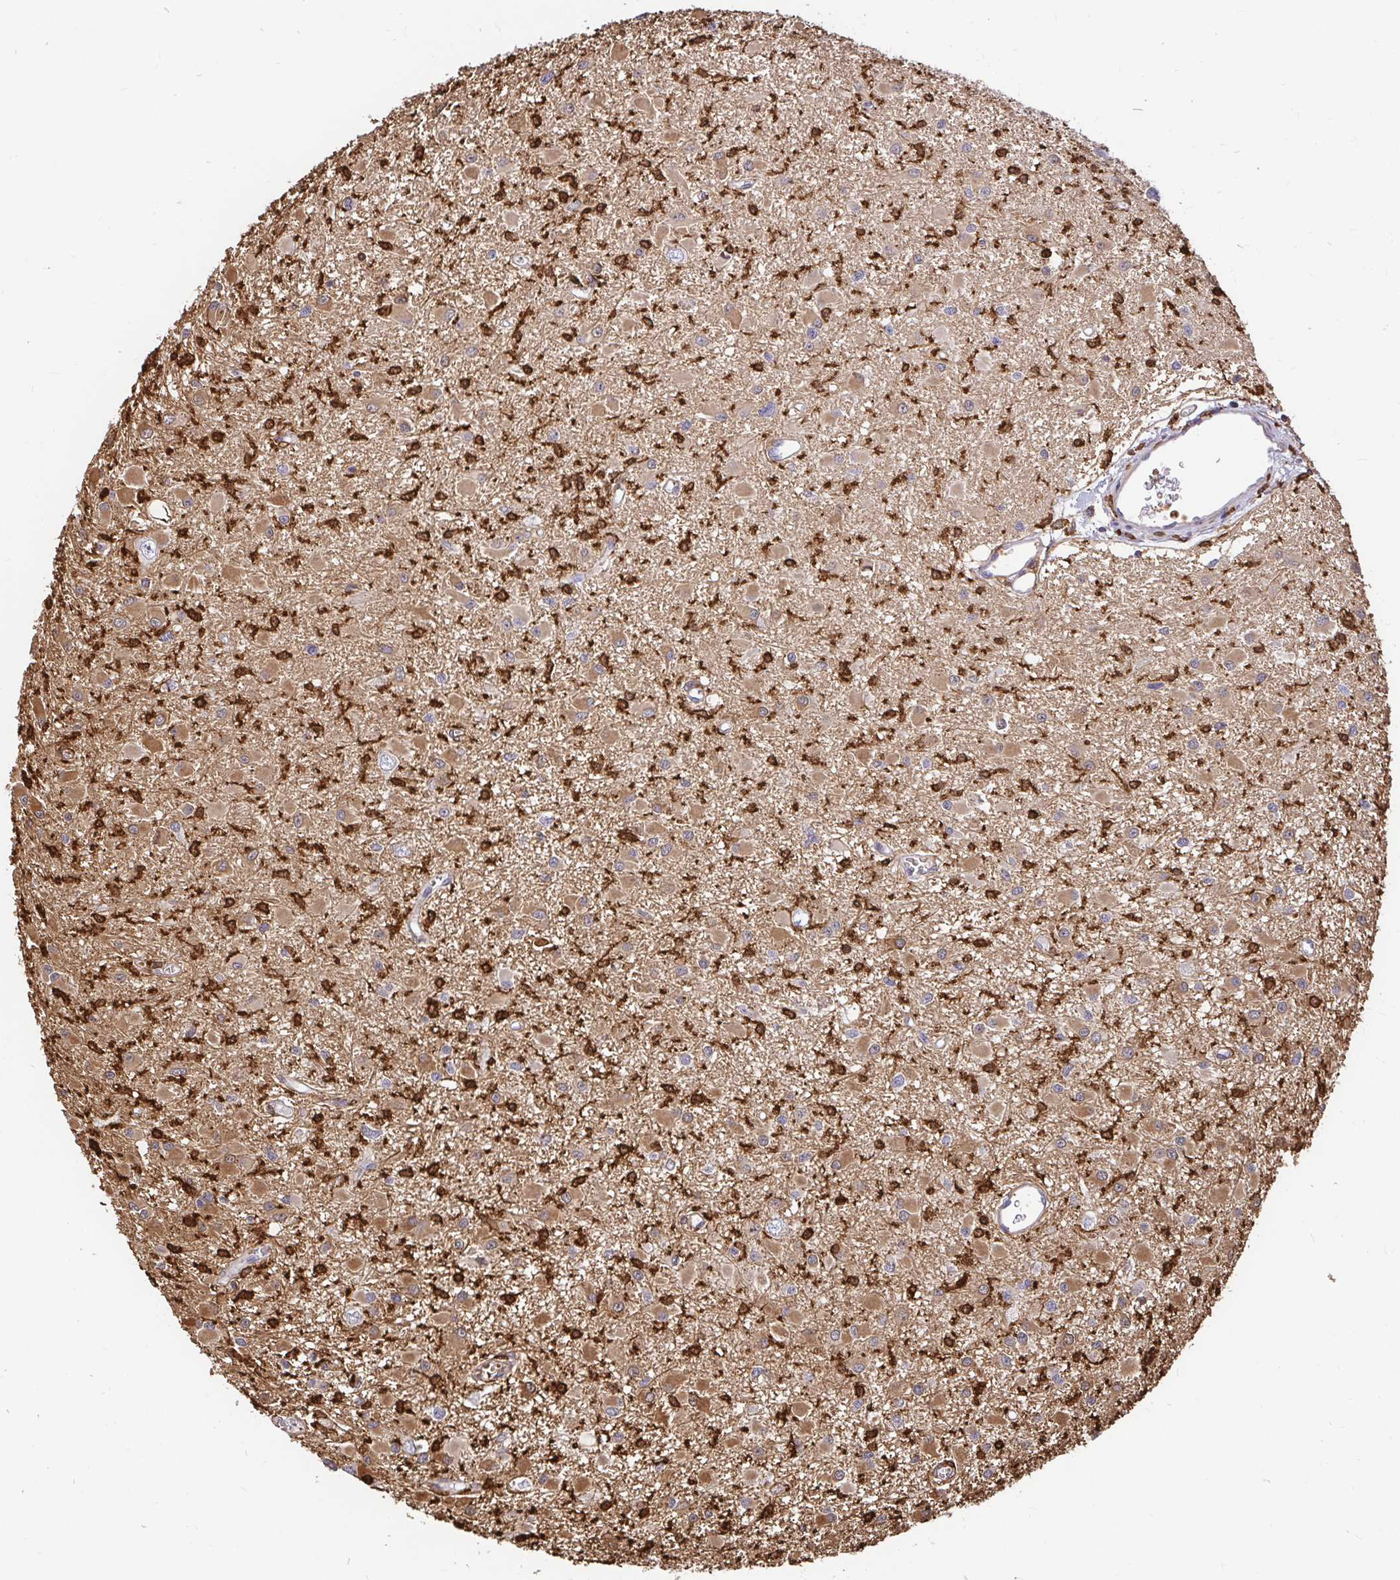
{"staining": {"intensity": "moderate", "quantity": "25%-75%", "location": "cytoplasmic/membranous"}, "tissue": "glioma", "cell_type": "Tumor cells", "image_type": "cancer", "snomed": [{"axis": "morphology", "description": "Glioma, malignant, High grade"}, {"axis": "topography", "description": "Brain"}], "caption": "This photomicrograph displays immunohistochemistry staining of malignant glioma (high-grade), with medium moderate cytoplasmic/membranous positivity in approximately 25%-75% of tumor cells.", "gene": "GSN", "patient": {"sex": "male", "age": 54}}